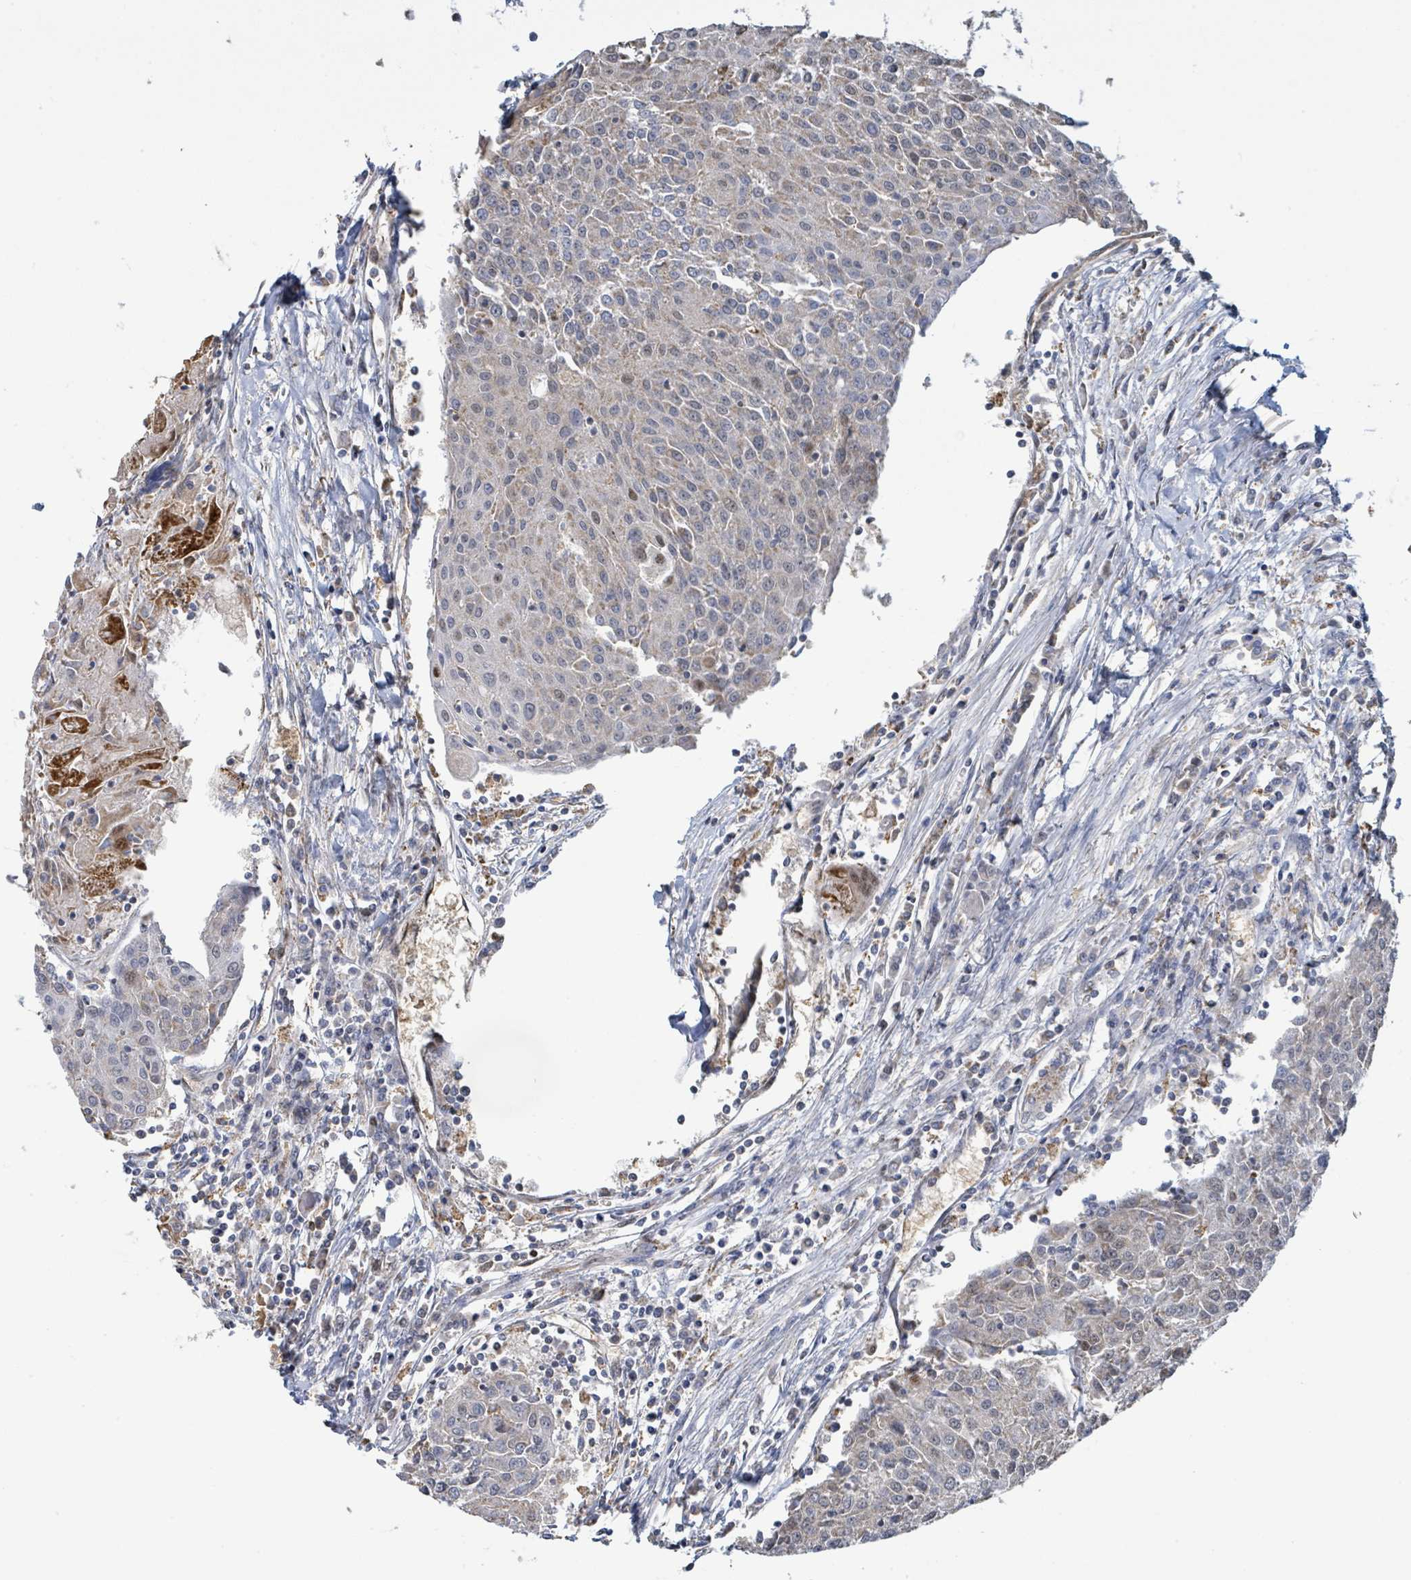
{"staining": {"intensity": "negative", "quantity": "none", "location": "none"}, "tissue": "urothelial cancer", "cell_type": "Tumor cells", "image_type": "cancer", "snomed": [{"axis": "morphology", "description": "Urothelial carcinoma, High grade"}, {"axis": "topography", "description": "Urinary bladder"}], "caption": "Immunohistochemistry (IHC) of urothelial cancer reveals no staining in tumor cells.", "gene": "PSMB7", "patient": {"sex": "female", "age": 85}}